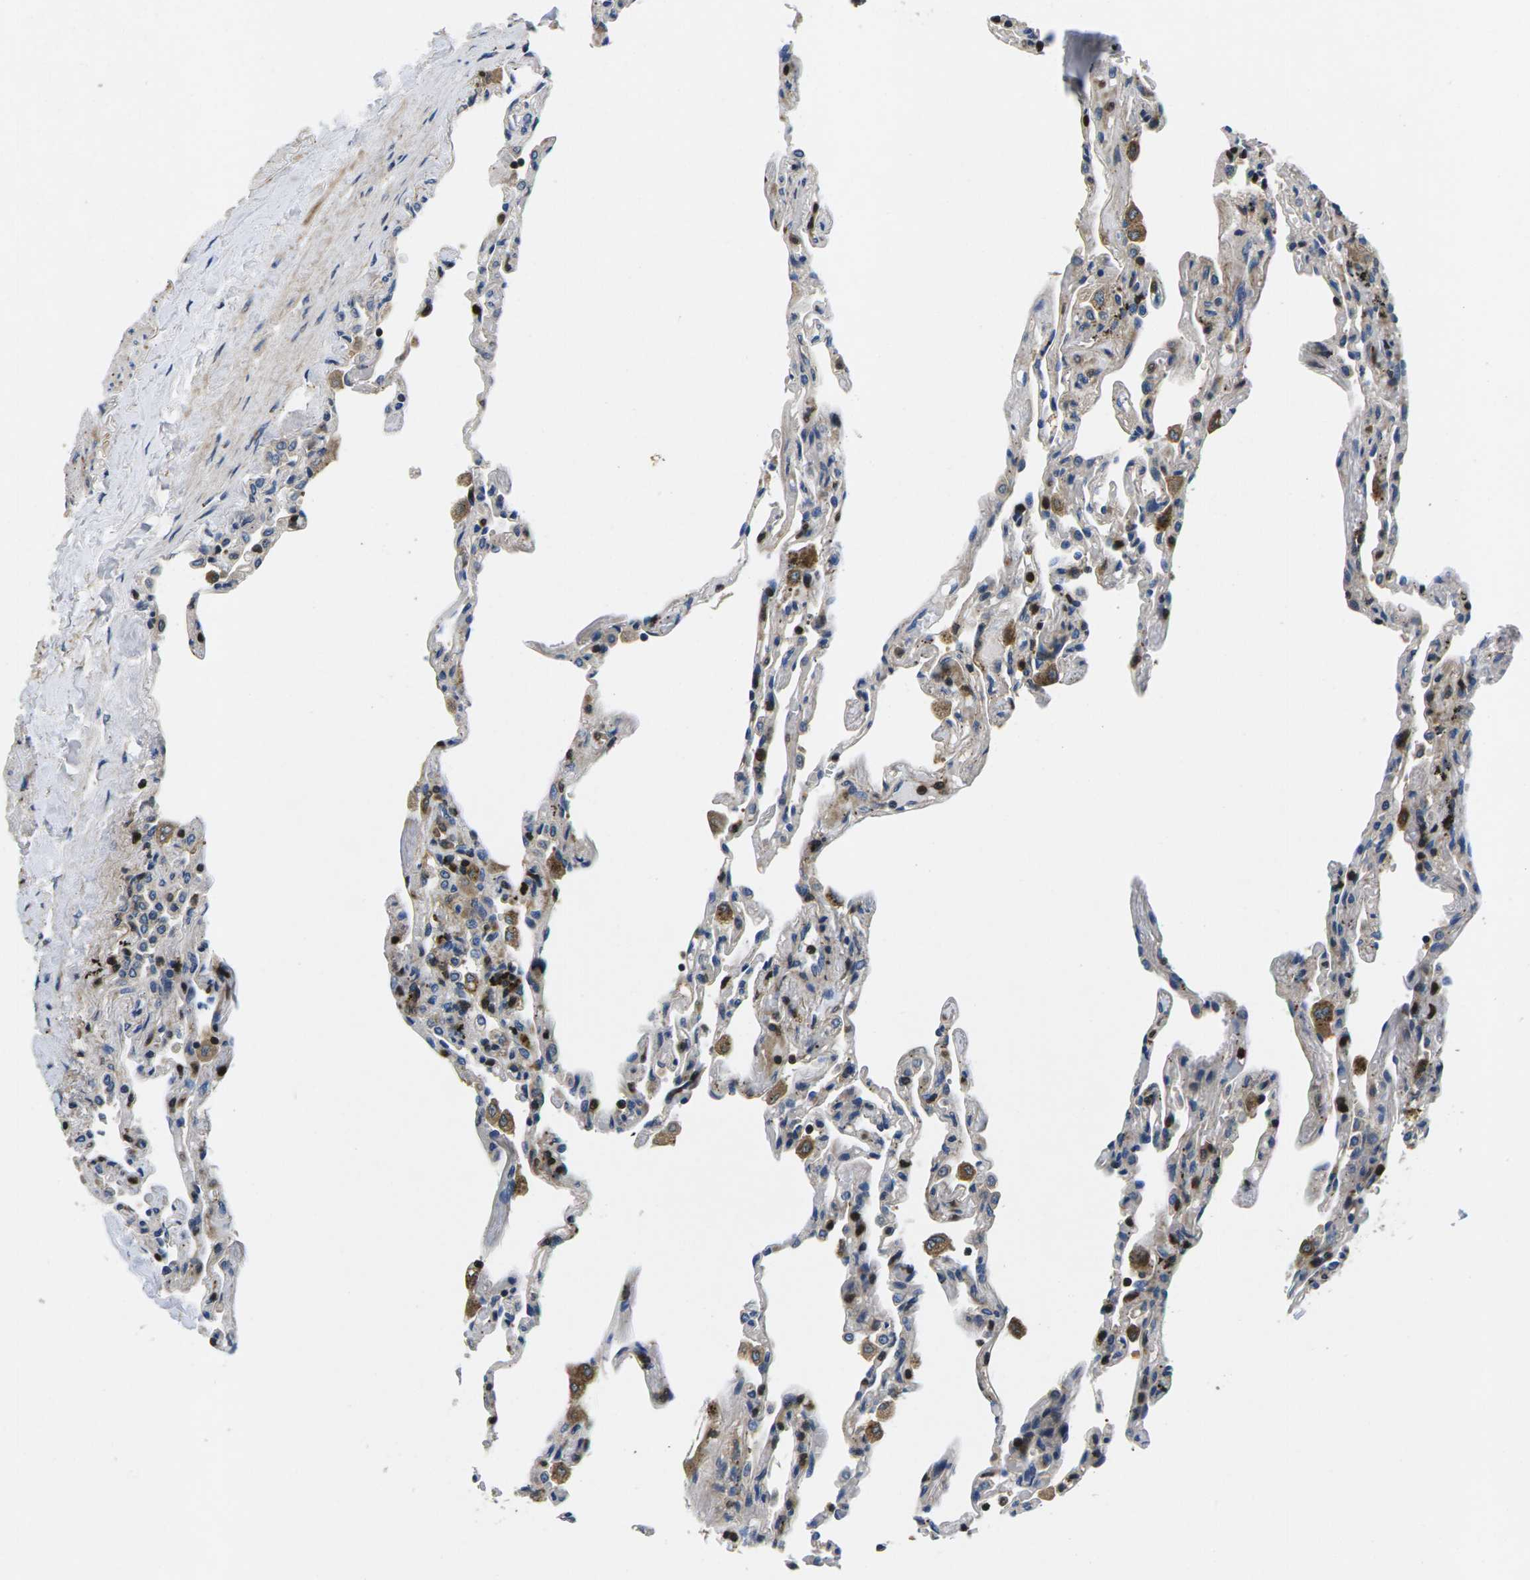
{"staining": {"intensity": "weak", "quantity": "<25%", "location": "cytoplasmic/membranous"}, "tissue": "lung", "cell_type": "Alveolar cells", "image_type": "normal", "snomed": [{"axis": "morphology", "description": "Normal tissue, NOS"}, {"axis": "topography", "description": "Lung"}], "caption": "IHC image of unremarkable lung: human lung stained with DAB (3,3'-diaminobenzidine) reveals no significant protein expression in alveolar cells.", "gene": "PLCE1", "patient": {"sex": "male", "age": 59}}